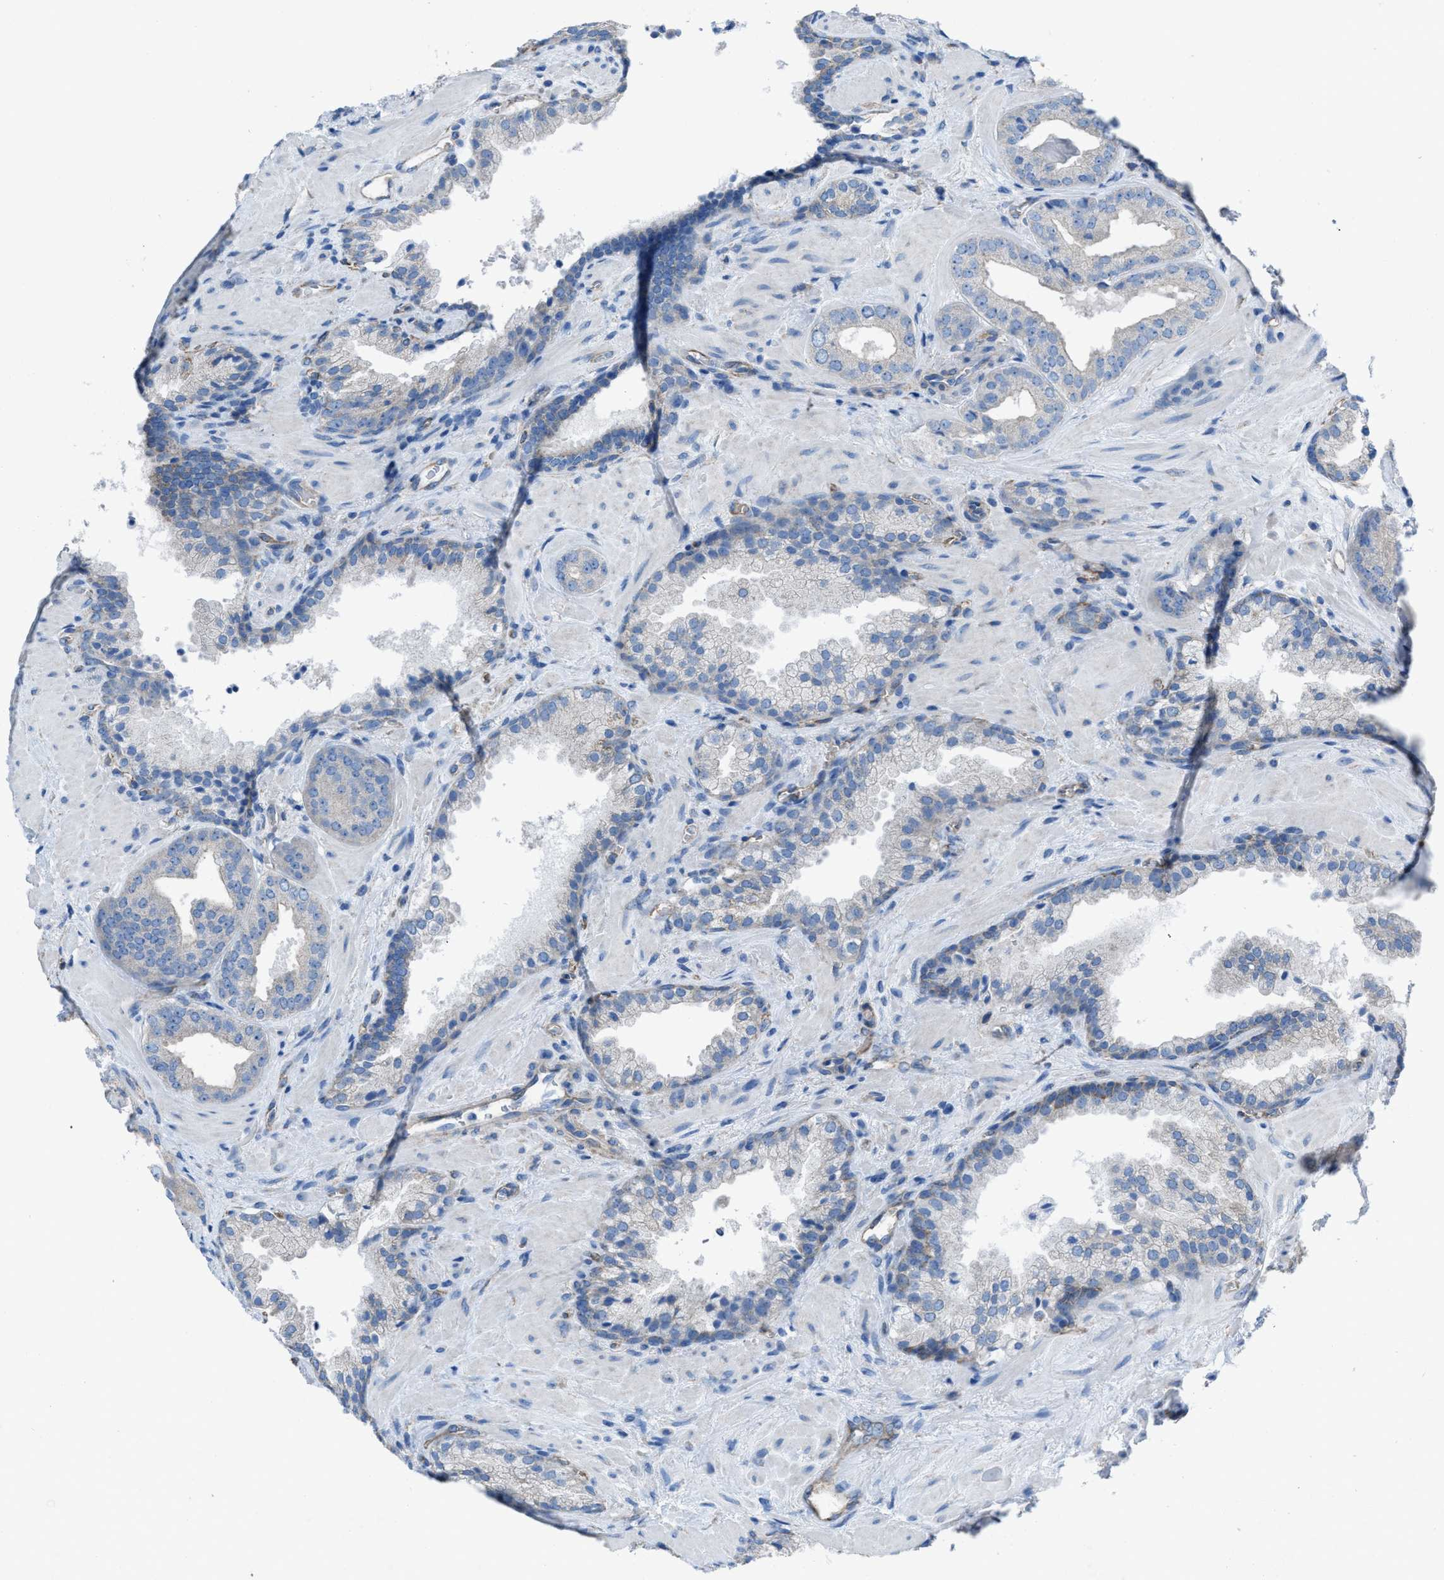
{"staining": {"intensity": "negative", "quantity": "none", "location": "none"}, "tissue": "prostate cancer", "cell_type": "Tumor cells", "image_type": "cancer", "snomed": [{"axis": "morphology", "description": "Adenocarcinoma, Low grade"}, {"axis": "topography", "description": "Prostate"}], "caption": "A histopathology image of human prostate cancer is negative for staining in tumor cells.", "gene": "DOLPP1", "patient": {"sex": "male", "age": 71}}